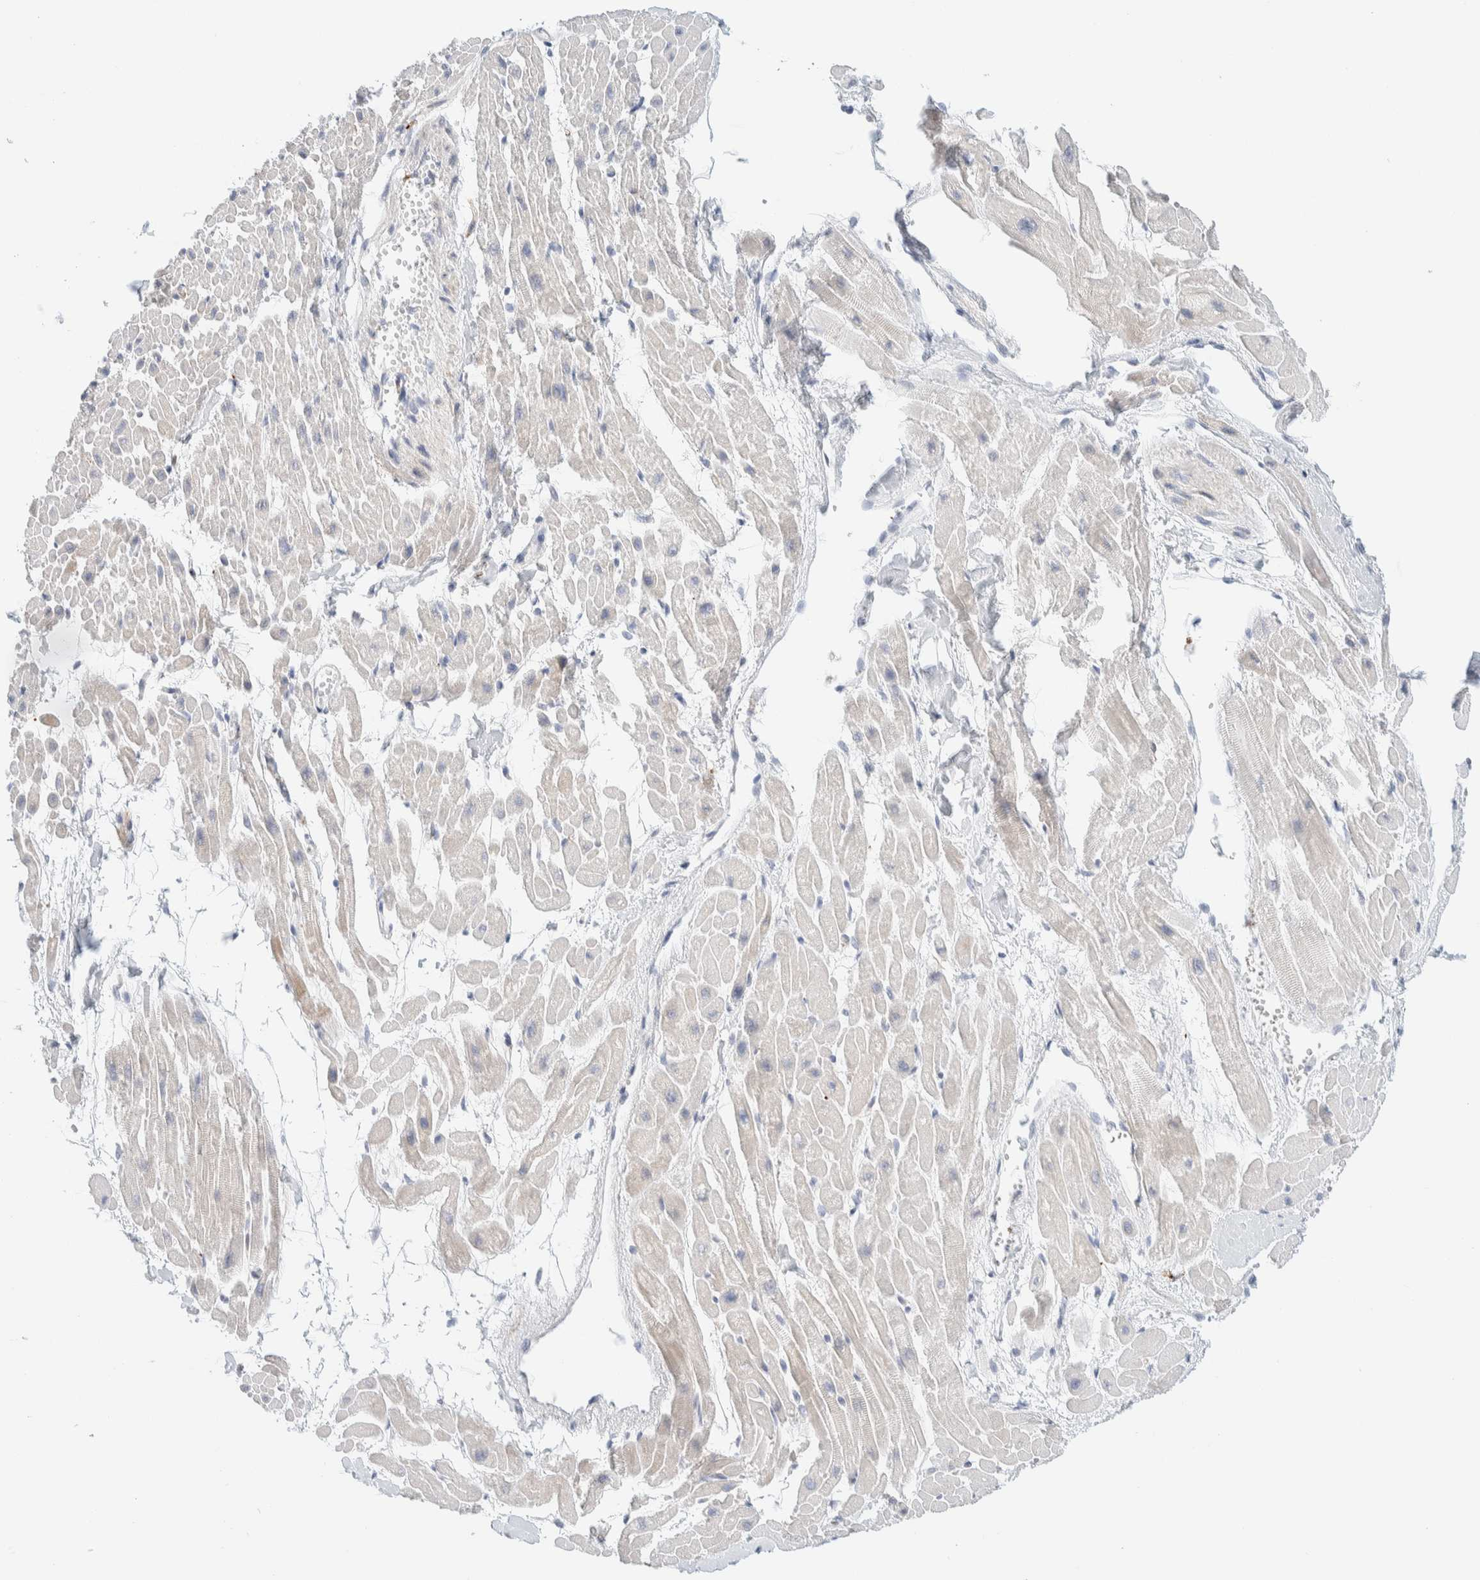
{"staining": {"intensity": "negative", "quantity": "none", "location": "none"}, "tissue": "heart muscle", "cell_type": "Cardiomyocytes", "image_type": "normal", "snomed": [{"axis": "morphology", "description": "Normal tissue, NOS"}, {"axis": "topography", "description": "Heart"}], "caption": "An immunohistochemistry image of normal heart muscle is shown. There is no staining in cardiomyocytes of heart muscle. (Stains: DAB immunohistochemistry (IHC) with hematoxylin counter stain, Microscopy: brightfield microscopy at high magnification).", "gene": "ATCAY", "patient": {"sex": "male", "age": 45}}